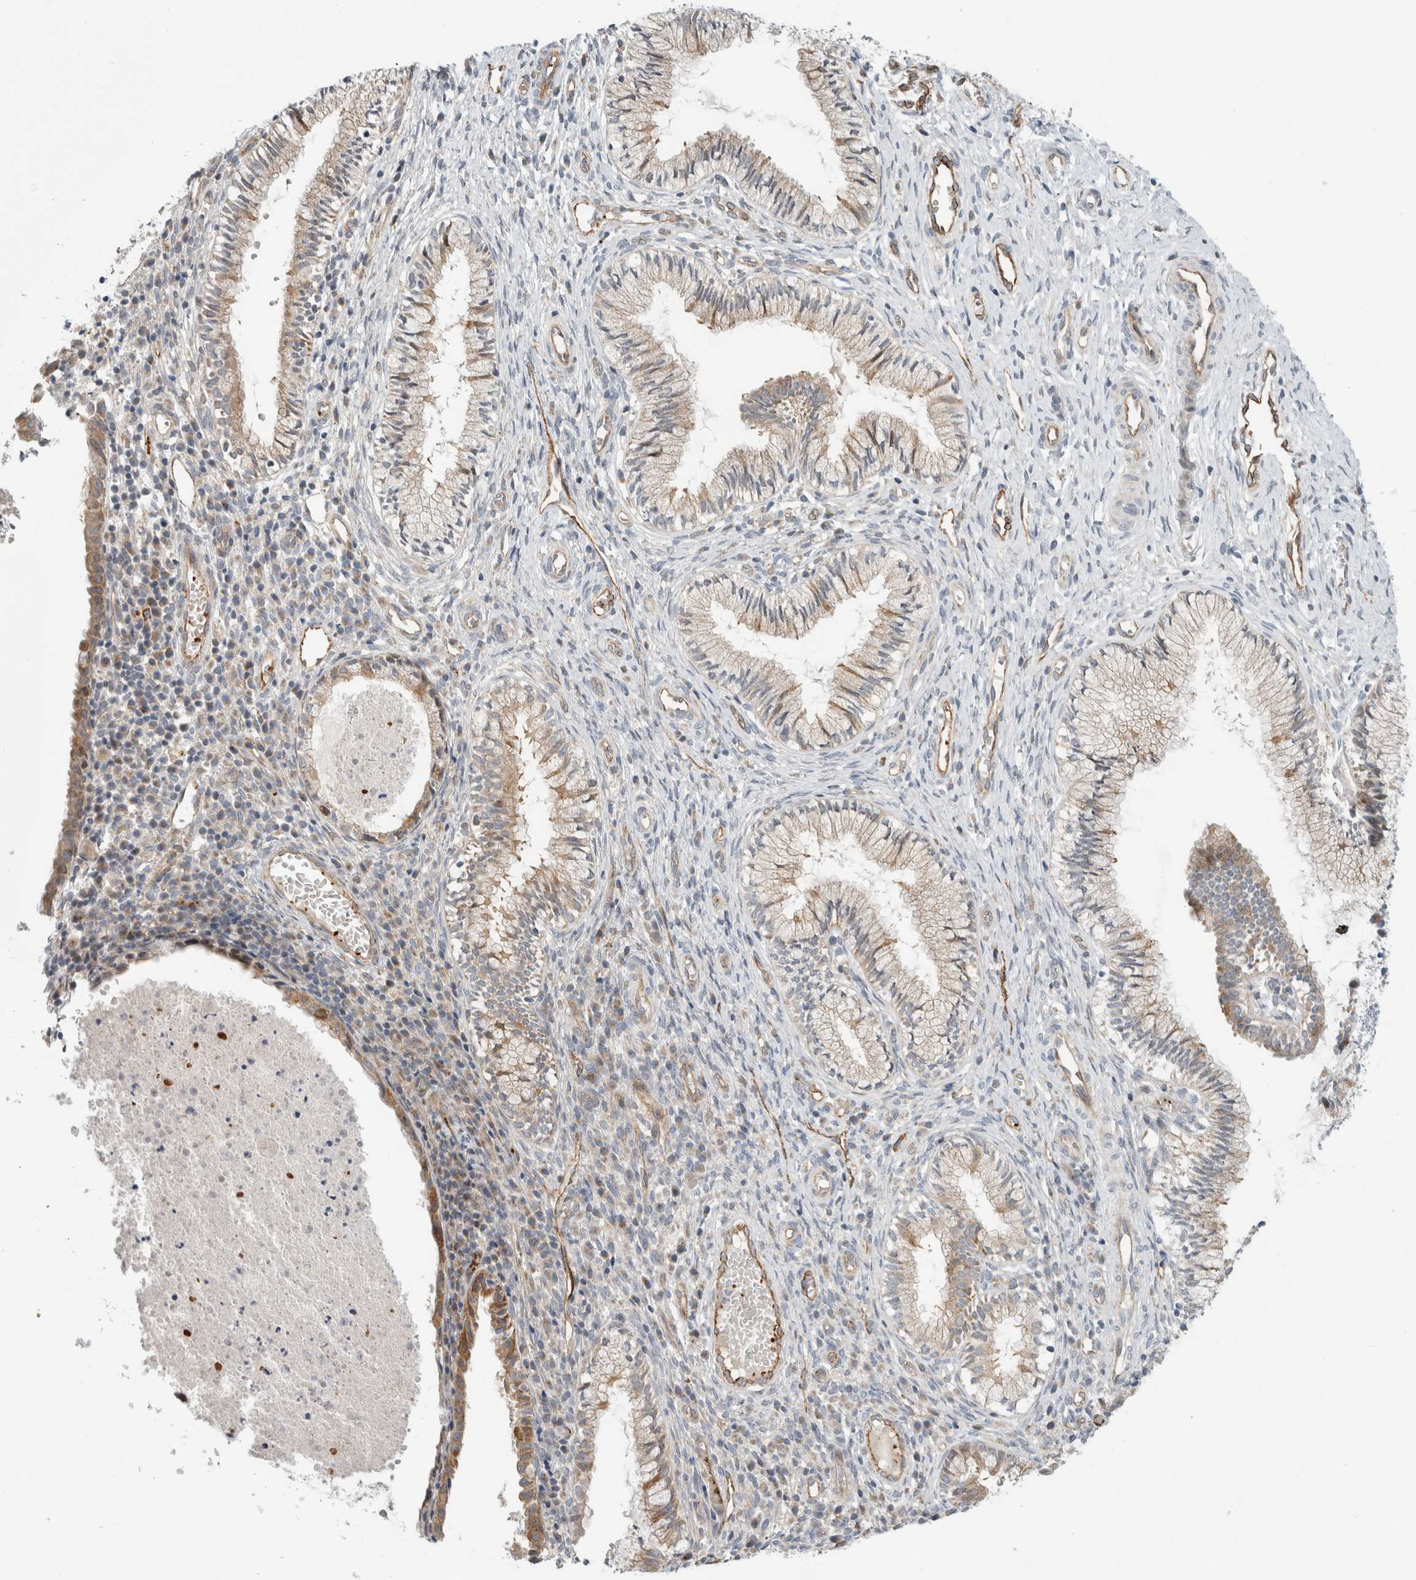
{"staining": {"intensity": "weak", "quantity": "25%-75%", "location": "cytoplasmic/membranous"}, "tissue": "cervix", "cell_type": "Glandular cells", "image_type": "normal", "snomed": [{"axis": "morphology", "description": "Normal tissue, NOS"}, {"axis": "topography", "description": "Cervix"}], "caption": "An image showing weak cytoplasmic/membranous expression in approximately 25%-75% of glandular cells in unremarkable cervix, as visualized by brown immunohistochemical staining.", "gene": "KPNA5", "patient": {"sex": "female", "age": 27}}